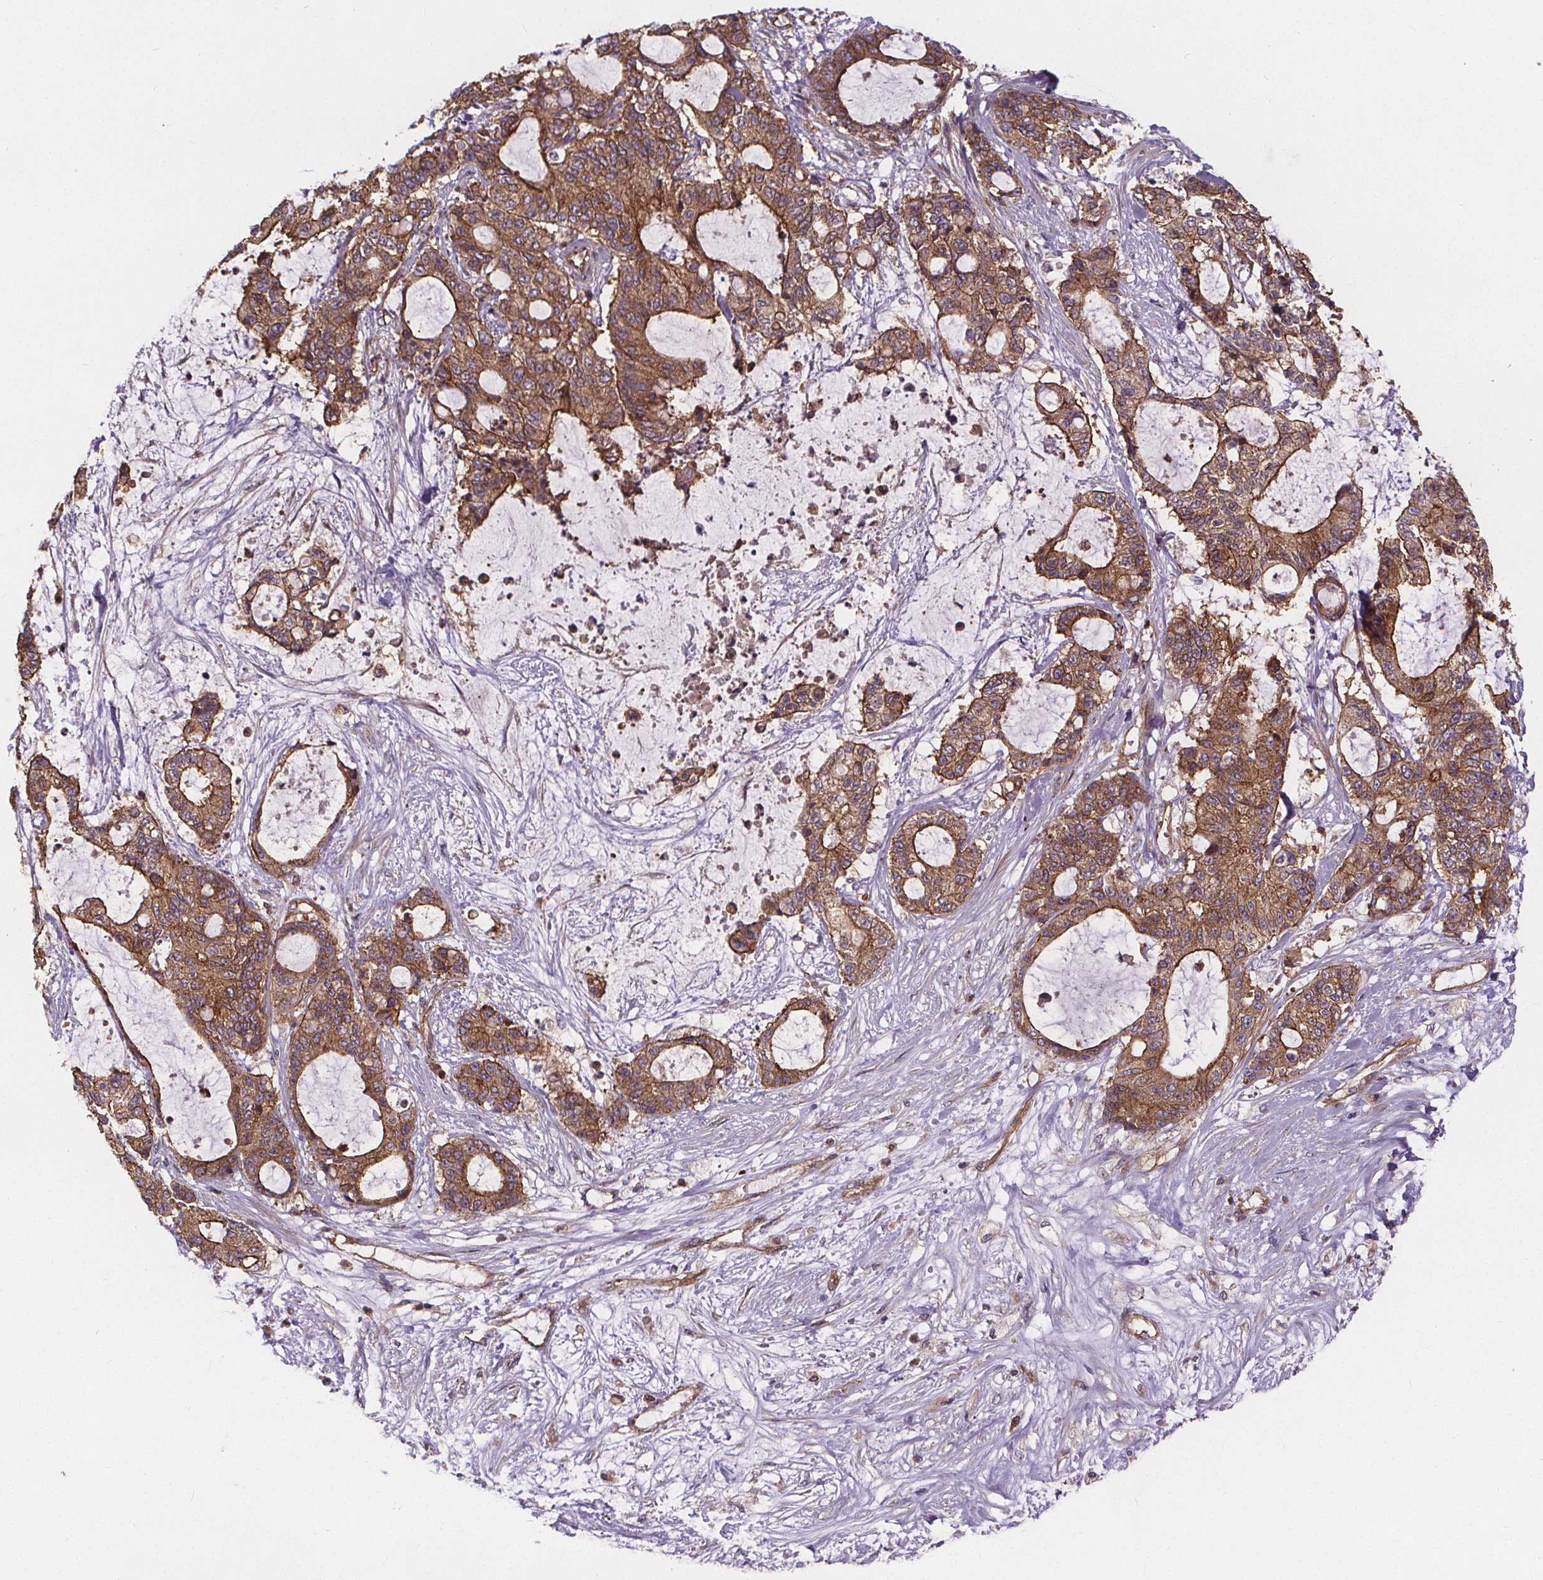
{"staining": {"intensity": "strong", "quantity": ">75%", "location": "cytoplasmic/membranous"}, "tissue": "liver cancer", "cell_type": "Tumor cells", "image_type": "cancer", "snomed": [{"axis": "morphology", "description": "Normal tissue, NOS"}, {"axis": "morphology", "description": "Cholangiocarcinoma"}, {"axis": "topography", "description": "Liver"}, {"axis": "topography", "description": "Peripheral nerve tissue"}], "caption": "IHC of liver cholangiocarcinoma demonstrates high levels of strong cytoplasmic/membranous staining in approximately >75% of tumor cells.", "gene": "CLINT1", "patient": {"sex": "female", "age": 73}}